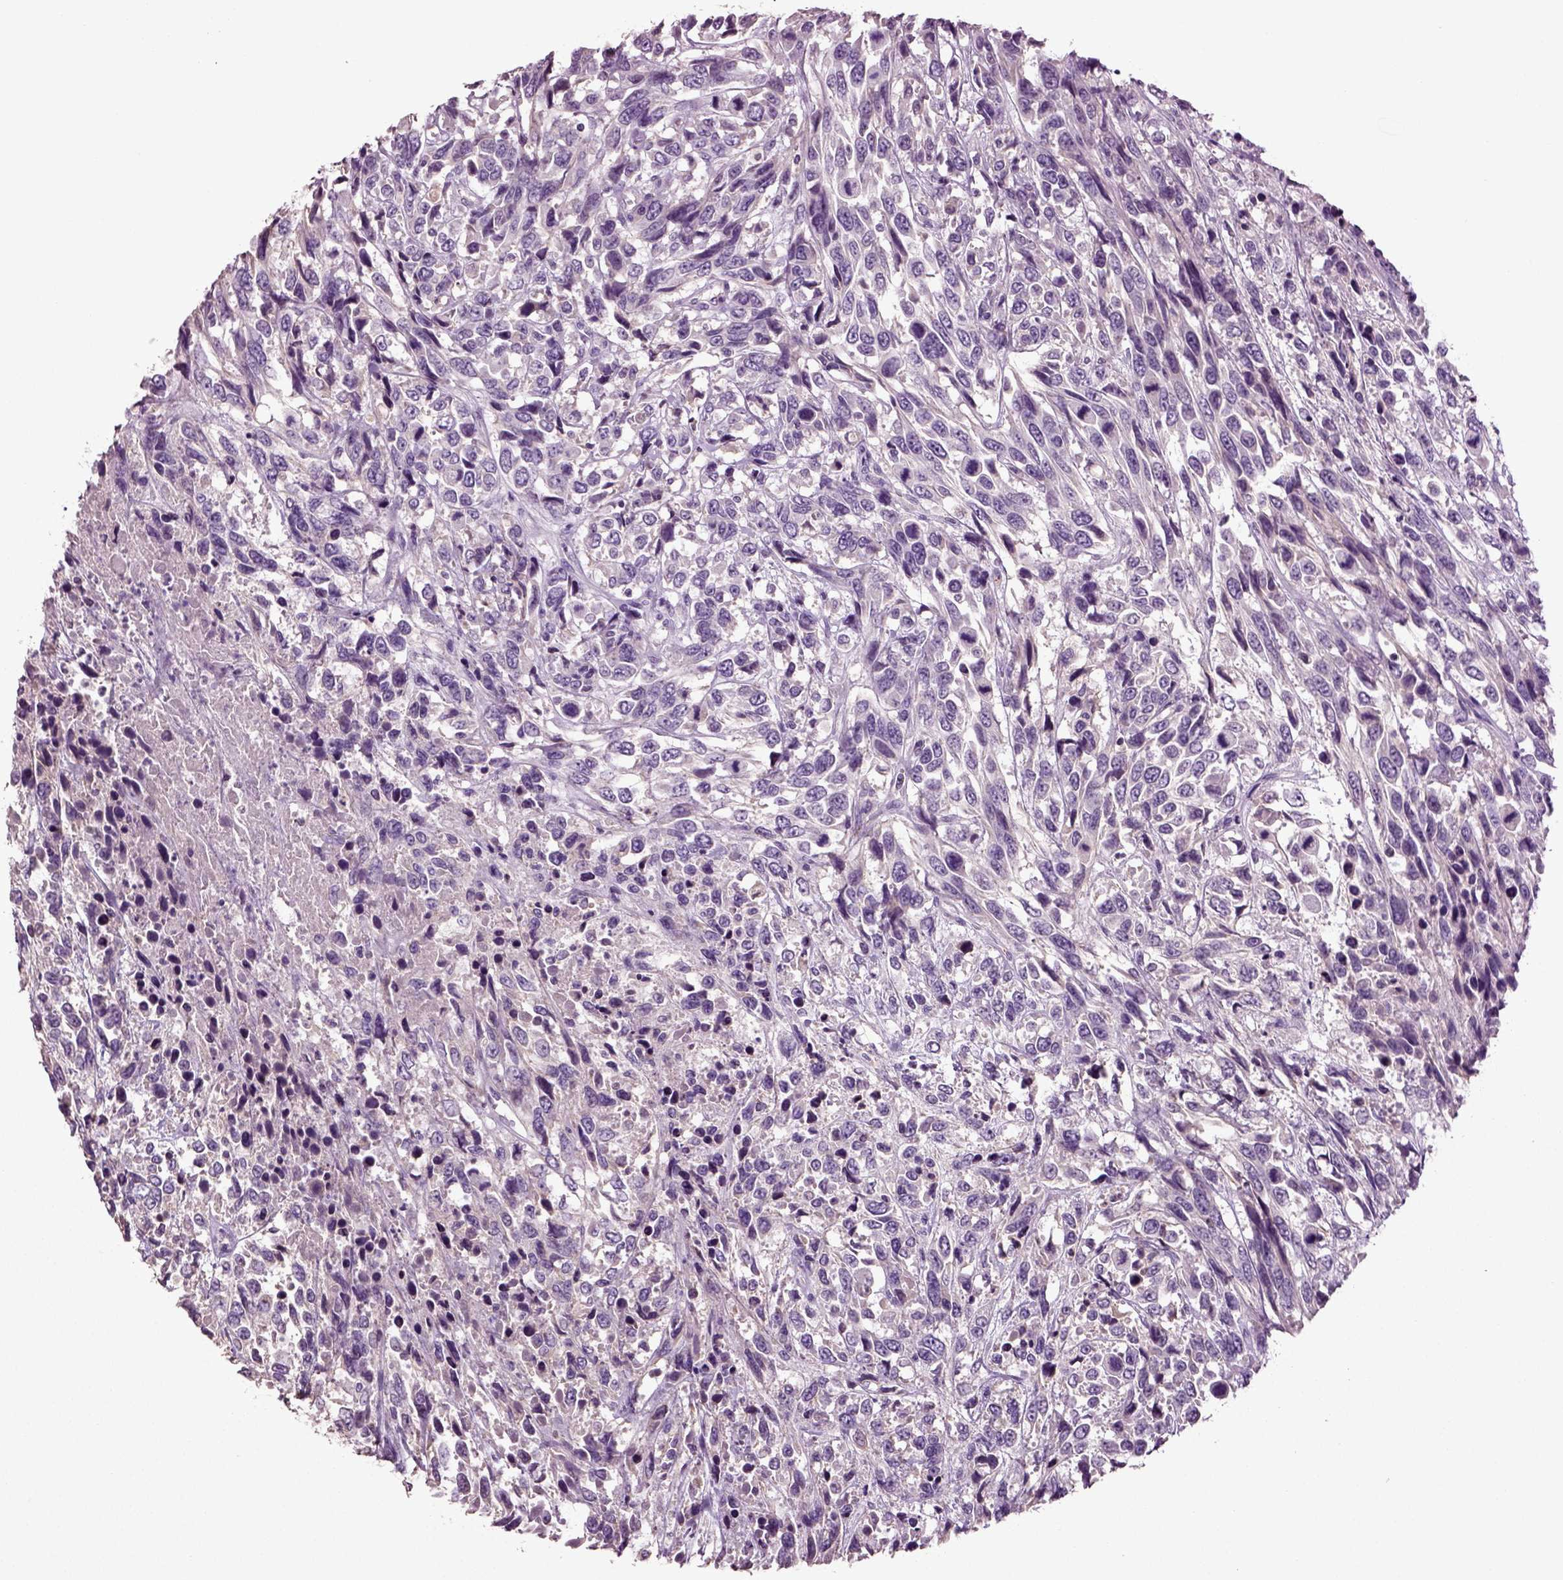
{"staining": {"intensity": "negative", "quantity": "none", "location": "none"}, "tissue": "urothelial cancer", "cell_type": "Tumor cells", "image_type": "cancer", "snomed": [{"axis": "morphology", "description": "Urothelial carcinoma, High grade"}, {"axis": "topography", "description": "Urinary bladder"}], "caption": "Immunohistochemistry micrograph of human urothelial cancer stained for a protein (brown), which demonstrates no positivity in tumor cells.", "gene": "DEFB118", "patient": {"sex": "female", "age": 70}}